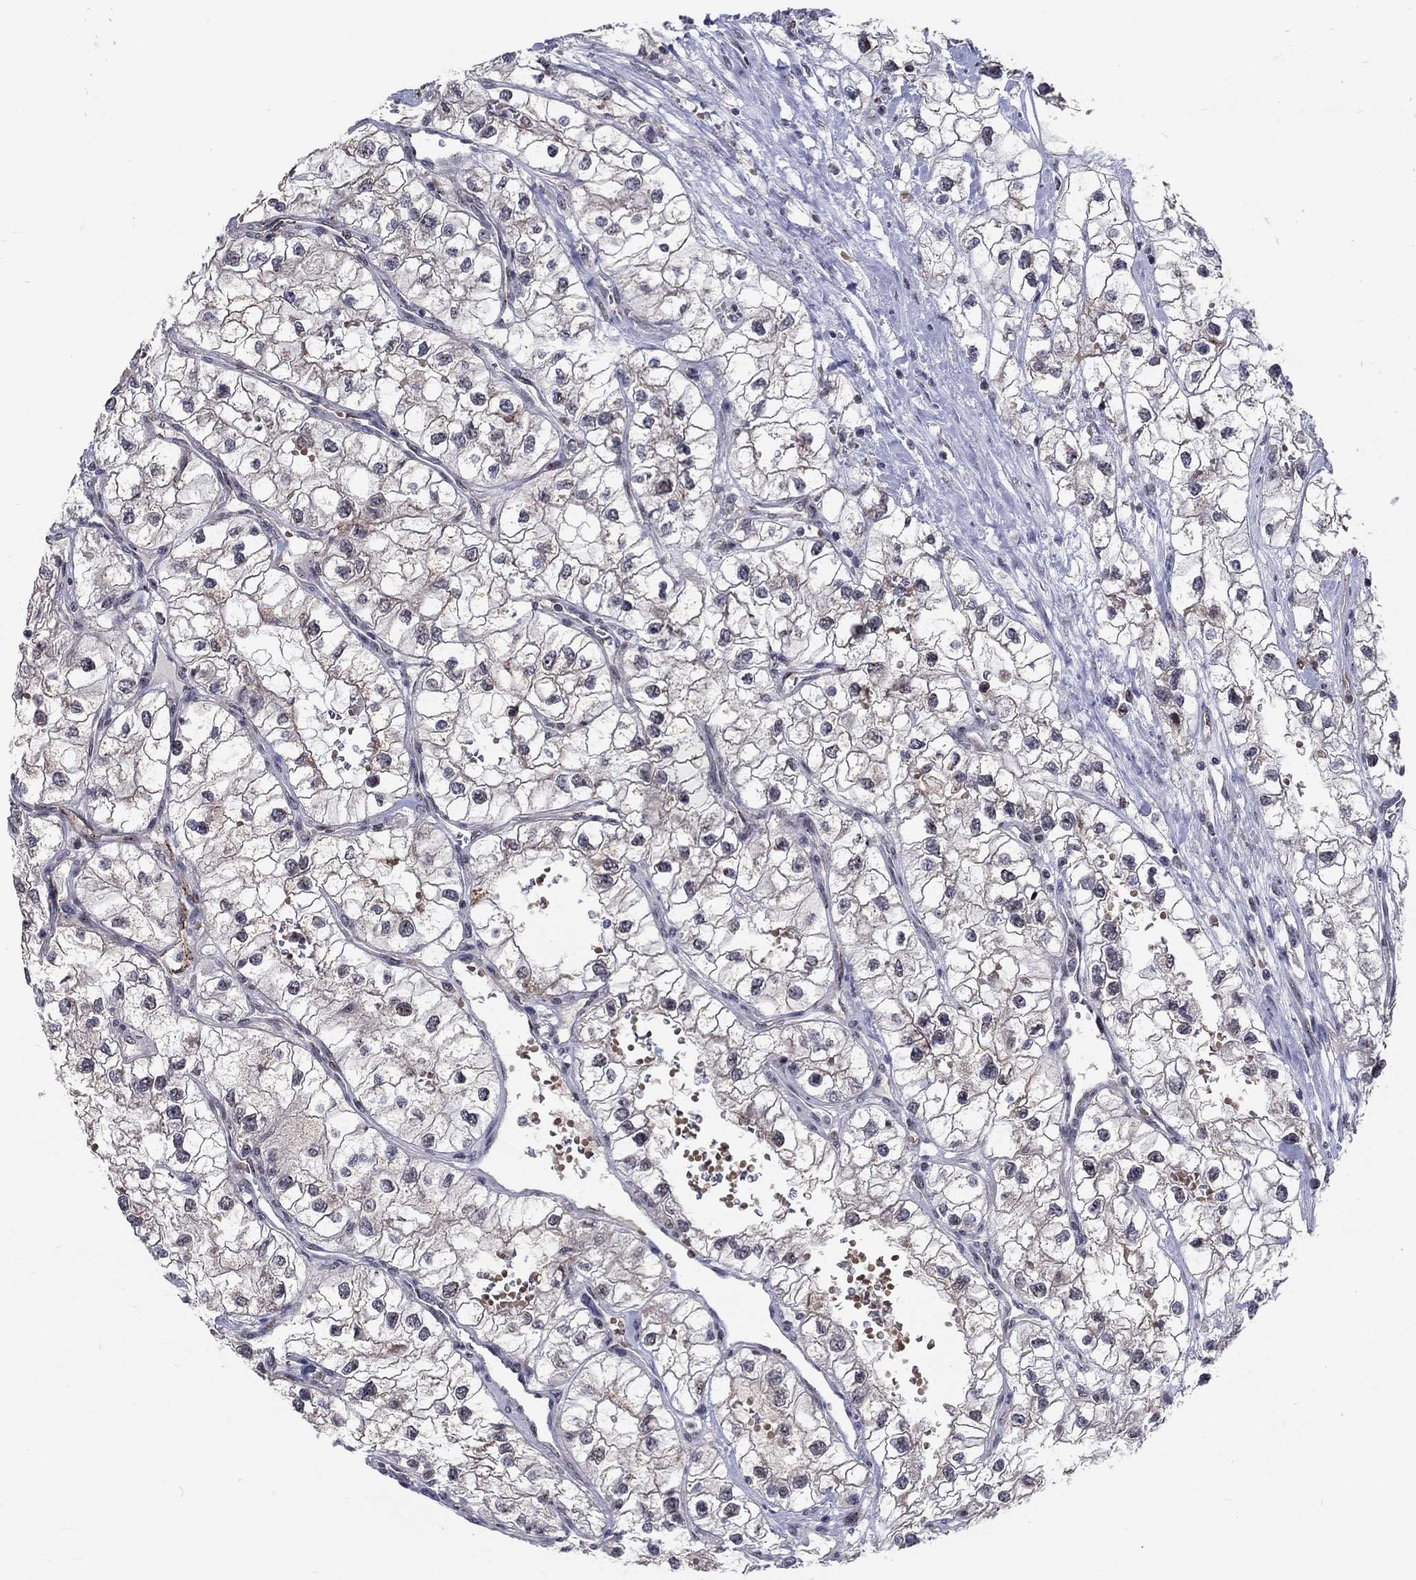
{"staining": {"intensity": "negative", "quantity": "none", "location": "none"}, "tissue": "renal cancer", "cell_type": "Tumor cells", "image_type": "cancer", "snomed": [{"axis": "morphology", "description": "Adenocarcinoma, NOS"}, {"axis": "topography", "description": "Kidney"}], "caption": "Immunohistochemistry photomicrograph of neoplastic tissue: human adenocarcinoma (renal) stained with DAB demonstrates no significant protein staining in tumor cells. Nuclei are stained in blue.", "gene": "ZBED1", "patient": {"sex": "male", "age": 59}}